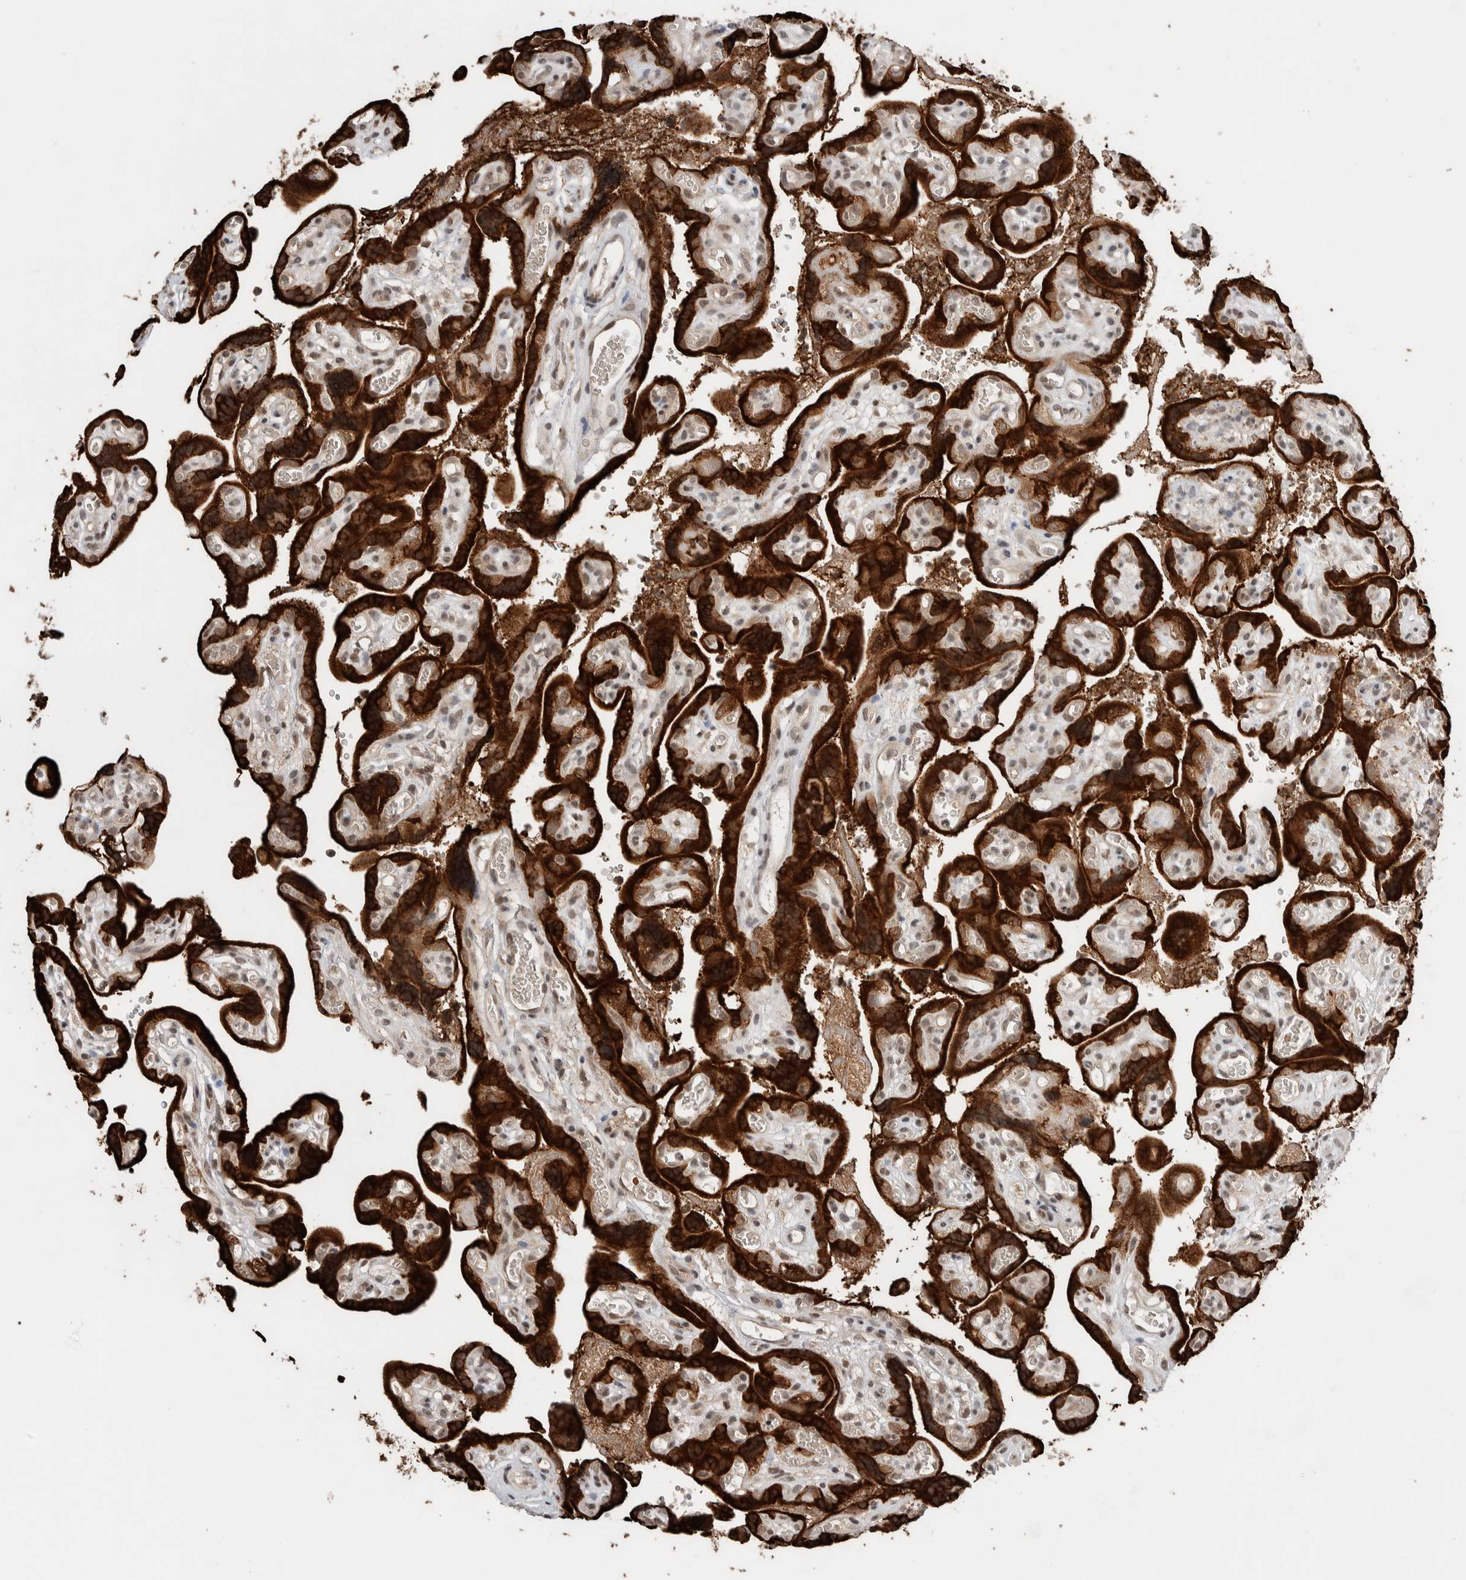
{"staining": {"intensity": "weak", "quantity": ">75%", "location": "cytoplasmic/membranous"}, "tissue": "placenta", "cell_type": "Decidual cells", "image_type": "normal", "snomed": [{"axis": "morphology", "description": "Normal tissue, NOS"}, {"axis": "topography", "description": "Placenta"}], "caption": "Decidual cells demonstrate weak cytoplasmic/membranous expression in approximately >75% of cells in unremarkable placenta.", "gene": "KCNK1", "patient": {"sex": "female", "age": 30}}